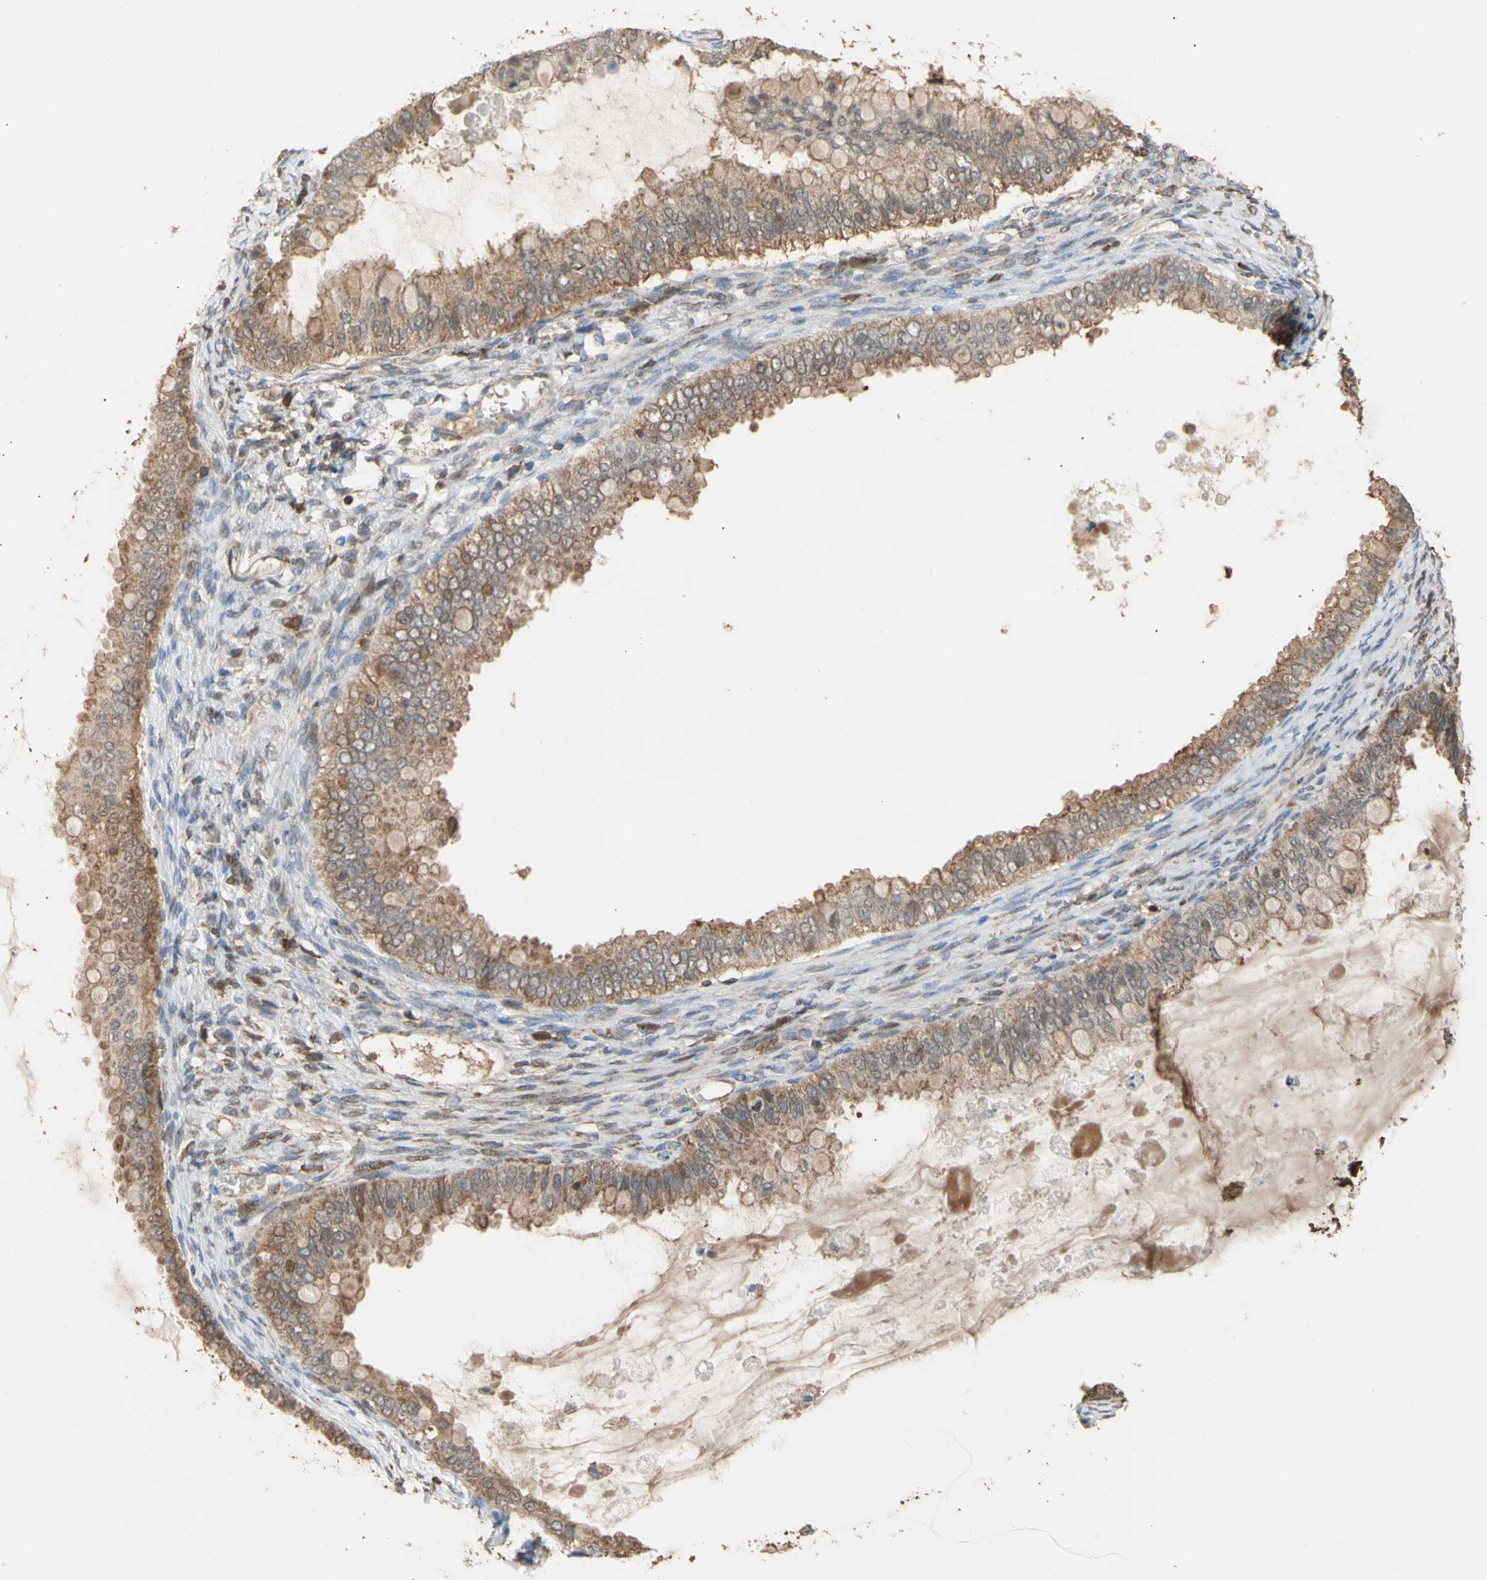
{"staining": {"intensity": "weak", "quantity": ">75%", "location": "cytoplasmic/membranous"}, "tissue": "ovarian cancer", "cell_type": "Tumor cells", "image_type": "cancer", "snomed": [{"axis": "morphology", "description": "Cystadenocarcinoma, mucinous, NOS"}, {"axis": "topography", "description": "Ovary"}], "caption": "Immunohistochemistry (DAB) staining of human mucinous cystadenocarcinoma (ovarian) reveals weak cytoplasmic/membranous protein positivity in approximately >75% of tumor cells.", "gene": "ALDH9A1", "patient": {"sex": "female", "age": 80}}